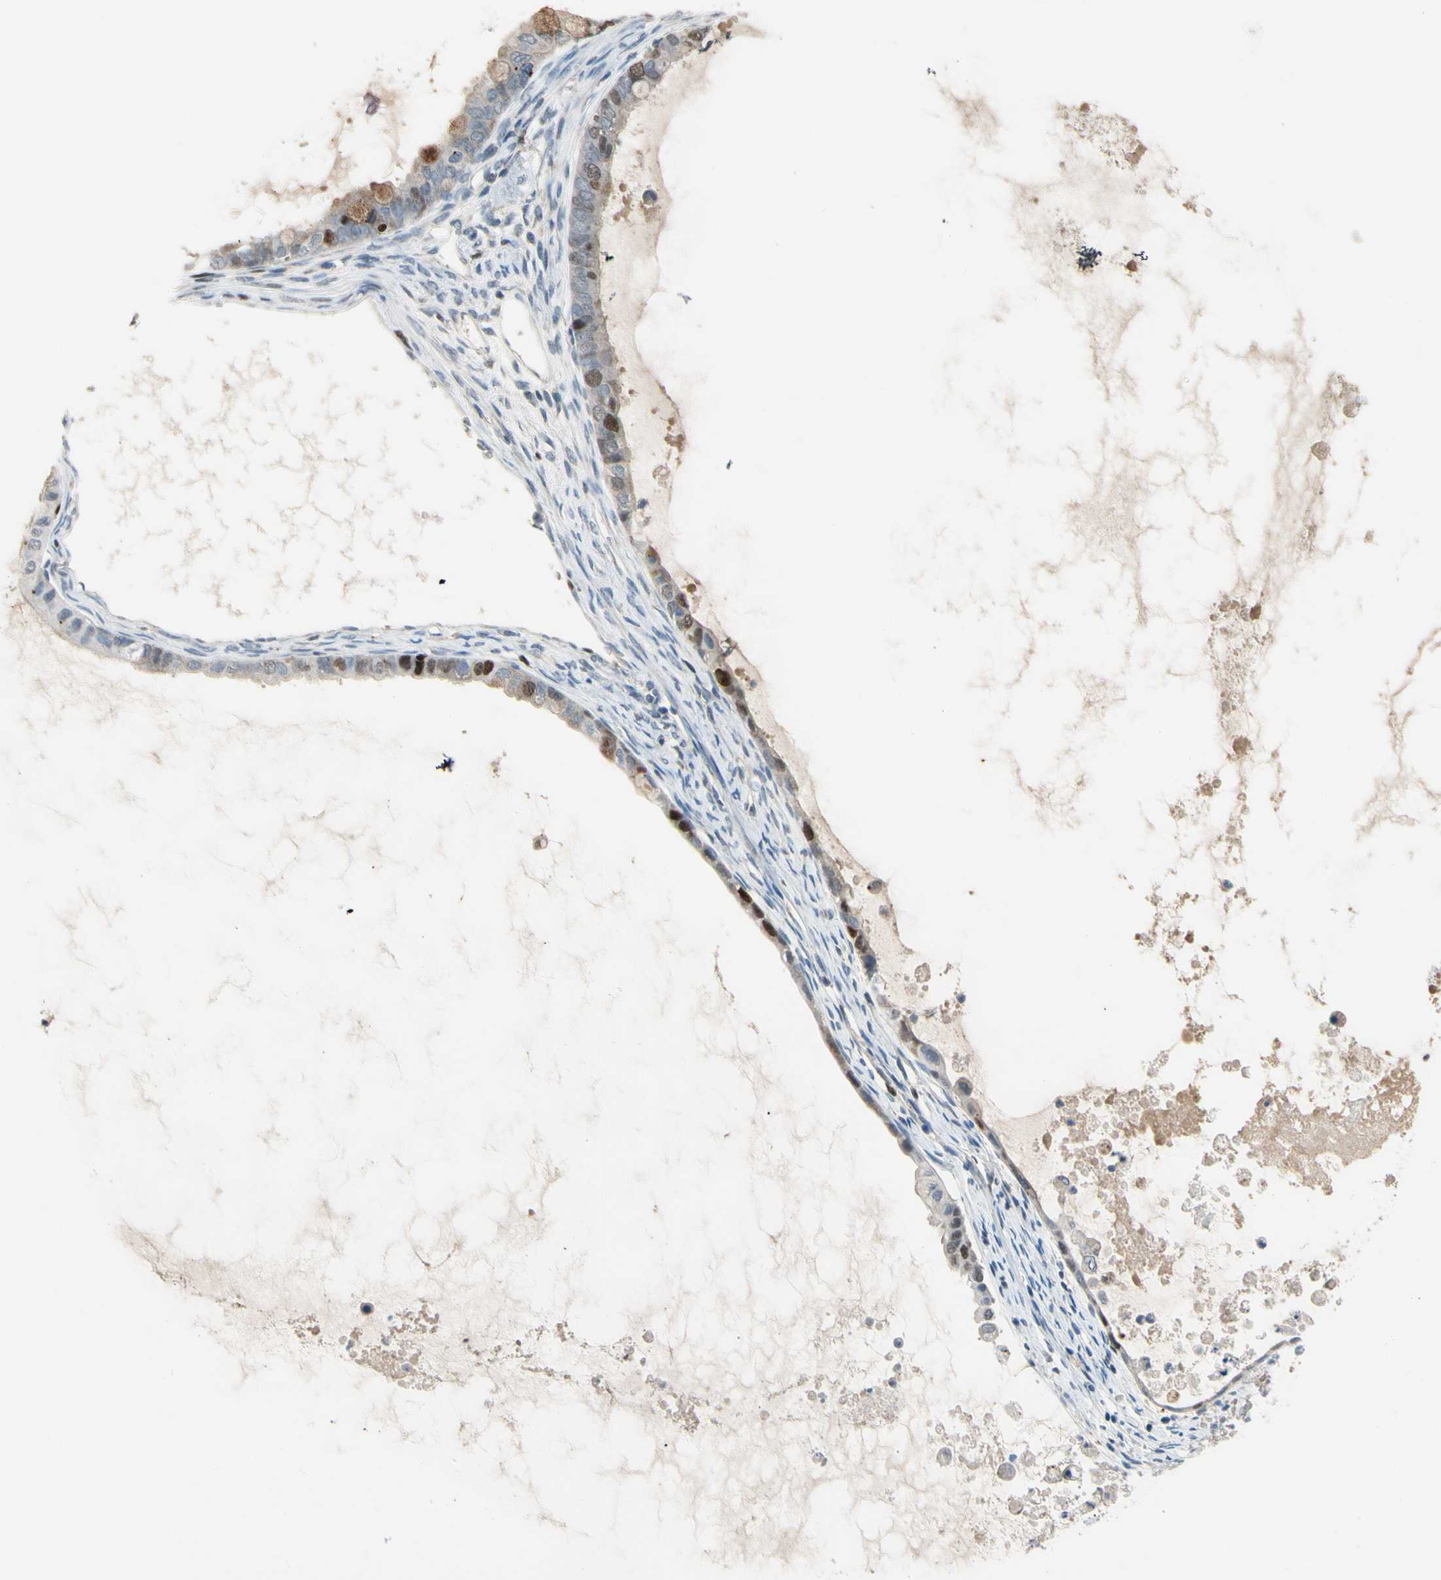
{"staining": {"intensity": "strong", "quantity": "<25%", "location": "cytoplasmic/membranous,nuclear"}, "tissue": "ovarian cancer", "cell_type": "Tumor cells", "image_type": "cancer", "snomed": [{"axis": "morphology", "description": "Cystadenocarcinoma, mucinous, NOS"}, {"axis": "topography", "description": "Ovary"}], "caption": "Brown immunohistochemical staining in human ovarian cancer (mucinous cystadenocarcinoma) reveals strong cytoplasmic/membranous and nuclear staining in approximately <25% of tumor cells.", "gene": "ZKSCAN4", "patient": {"sex": "female", "age": 80}}